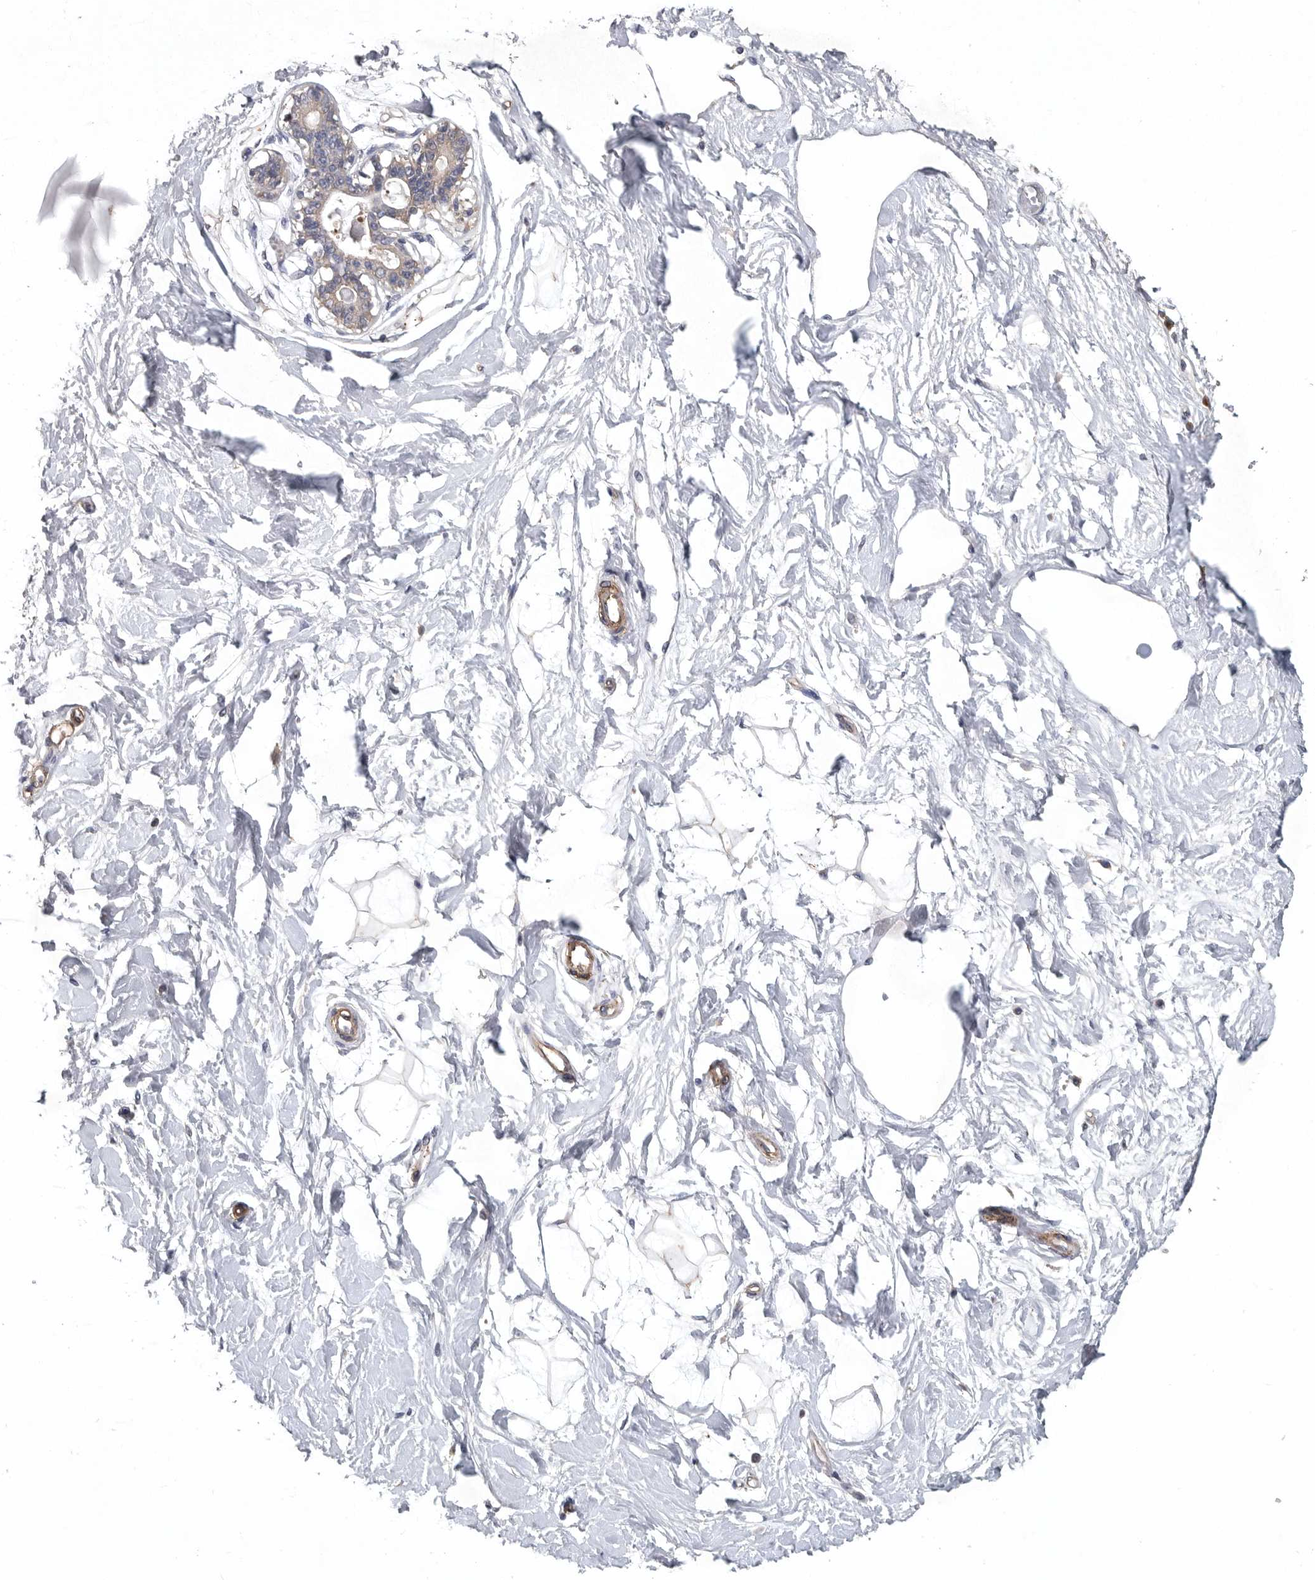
{"staining": {"intensity": "negative", "quantity": "none", "location": "none"}, "tissue": "breast", "cell_type": "Adipocytes", "image_type": "normal", "snomed": [{"axis": "morphology", "description": "Normal tissue, NOS"}, {"axis": "topography", "description": "Breast"}], "caption": "This is a histopathology image of immunohistochemistry (IHC) staining of unremarkable breast, which shows no staining in adipocytes. (DAB IHC, high magnification).", "gene": "OXR1", "patient": {"sex": "female", "age": 45}}